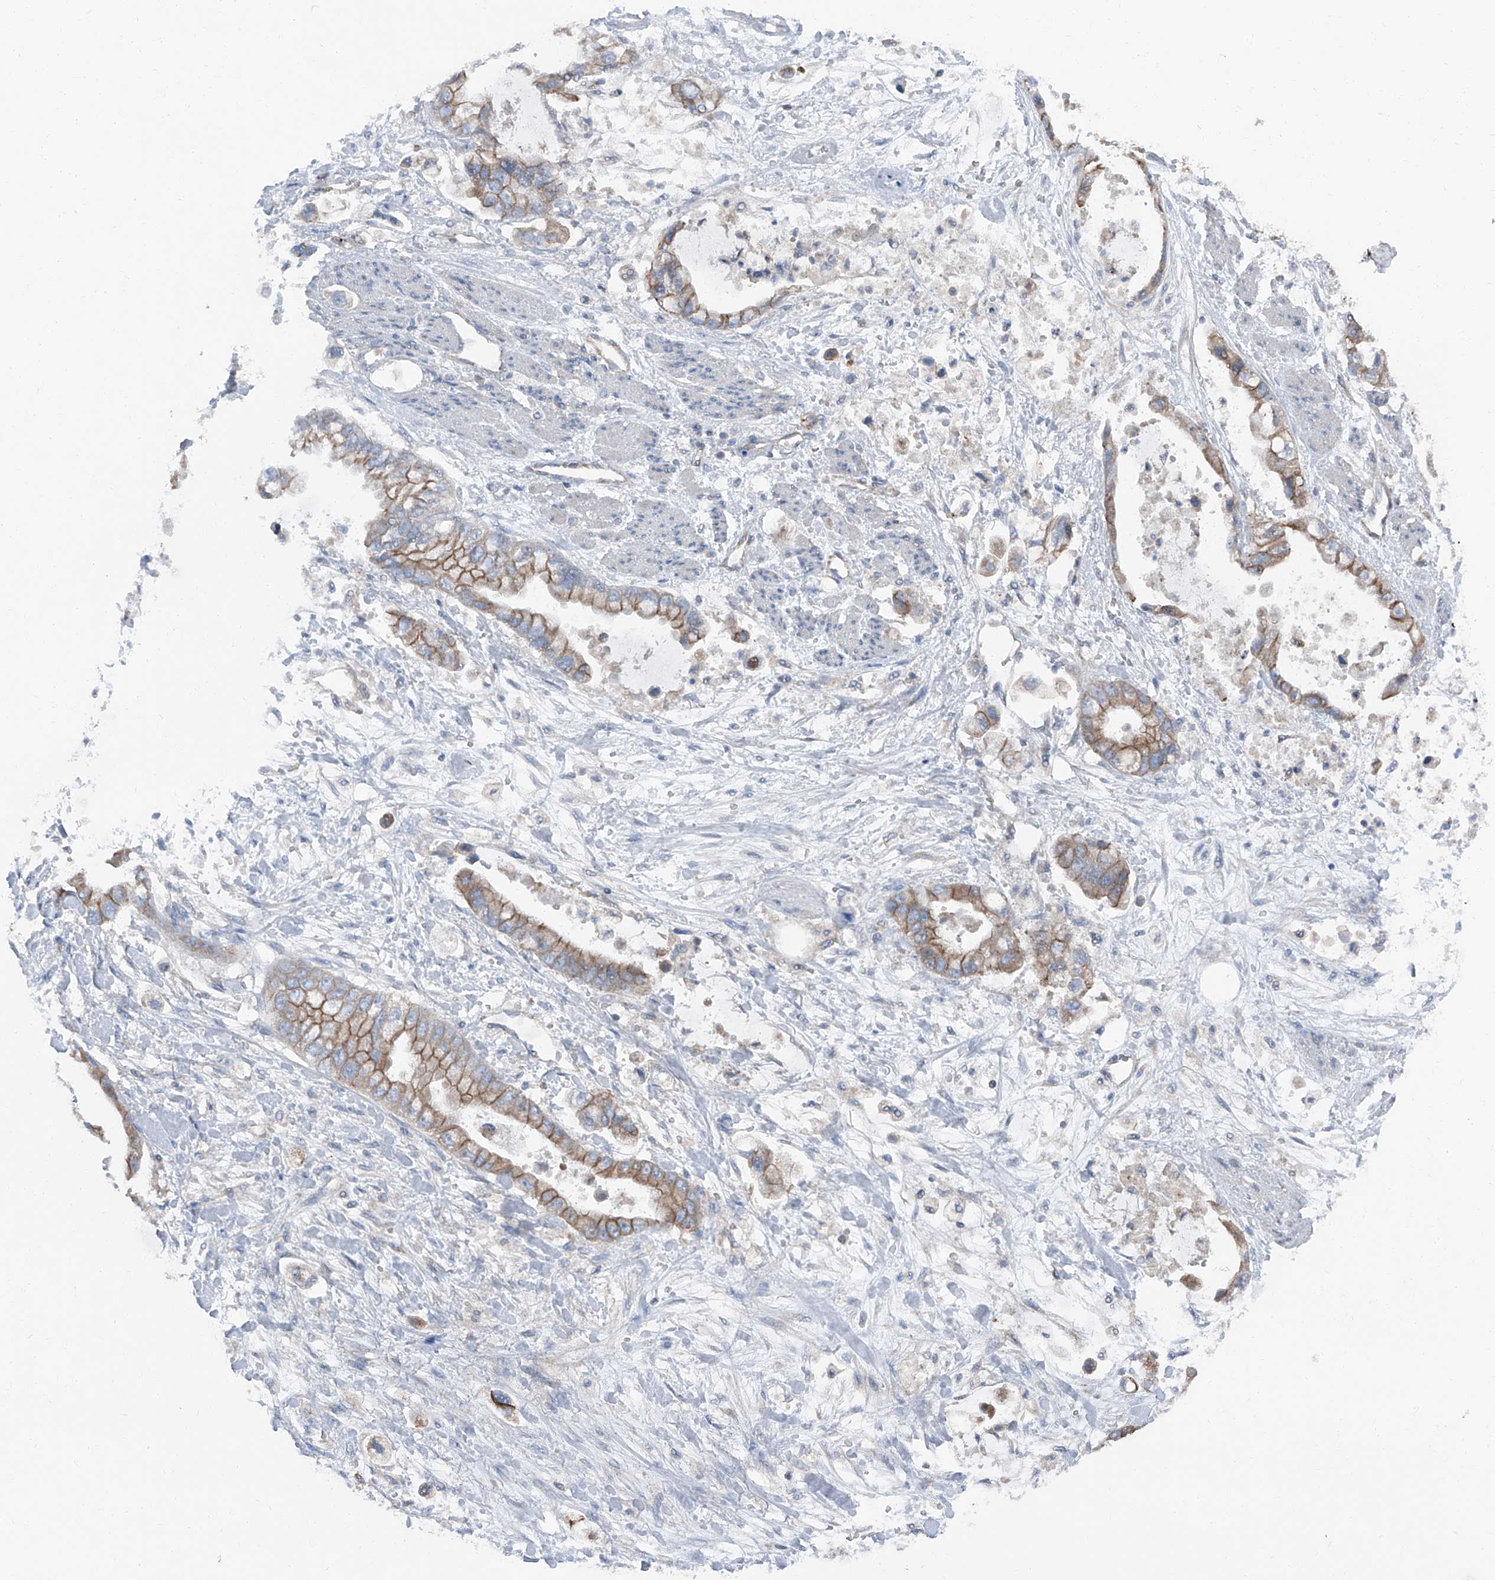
{"staining": {"intensity": "moderate", "quantity": ">75%", "location": "cytoplasmic/membranous"}, "tissue": "stomach cancer", "cell_type": "Tumor cells", "image_type": "cancer", "snomed": [{"axis": "morphology", "description": "Adenocarcinoma, NOS"}, {"axis": "topography", "description": "Stomach"}], "caption": "Stomach cancer (adenocarcinoma) tissue displays moderate cytoplasmic/membranous expression in about >75% of tumor cells", "gene": "GPR142", "patient": {"sex": "male", "age": 62}}